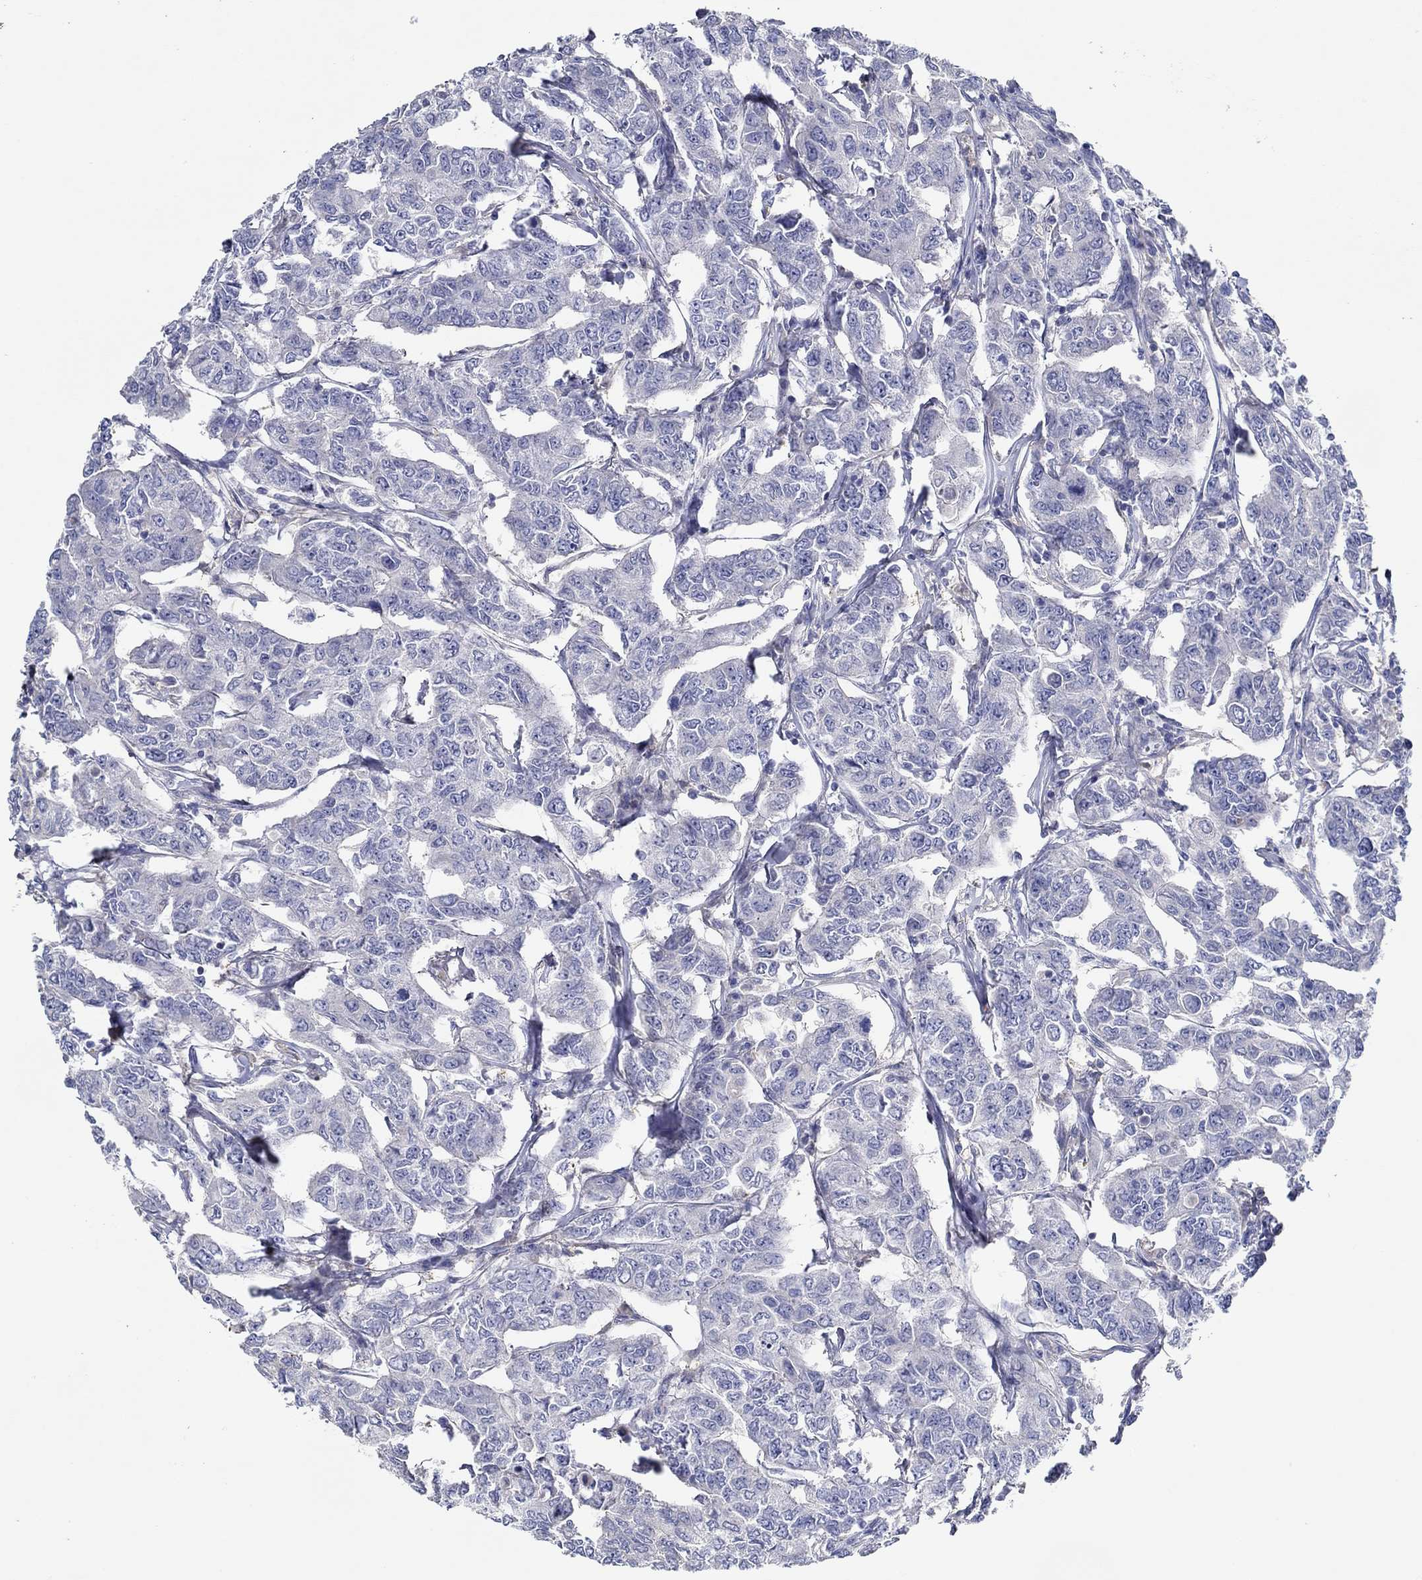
{"staining": {"intensity": "negative", "quantity": "none", "location": "none"}, "tissue": "breast cancer", "cell_type": "Tumor cells", "image_type": "cancer", "snomed": [{"axis": "morphology", "description": "Duct carcinoma"}, {"axis": "topography", "description": "Breast"}], "caption": "Image shows no significant protein expression in tumor cells of breast cancer.", "gene": "CFAP61", "patient": {"sex": "female", "age": 88}}